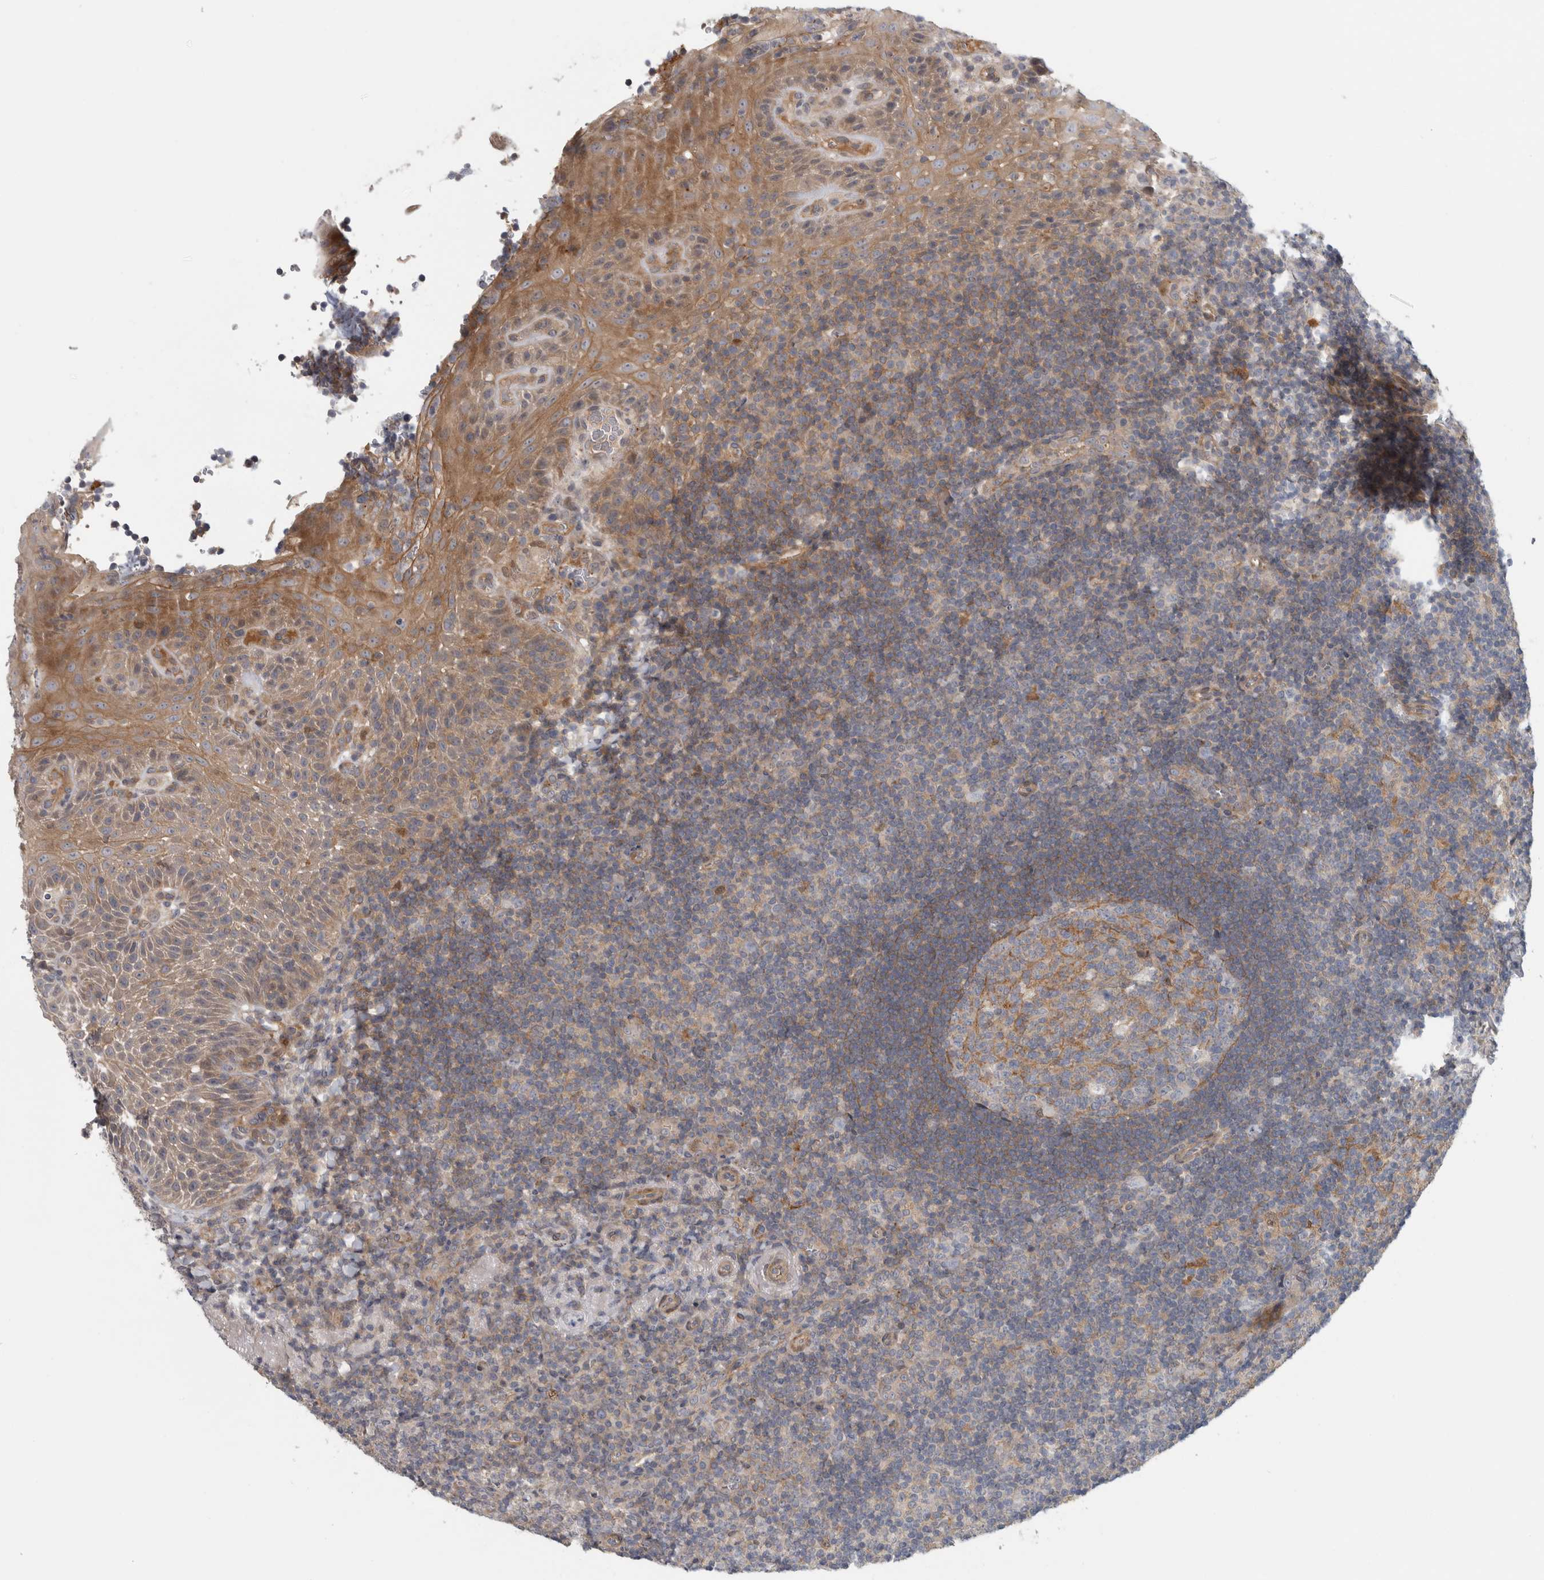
{"staining": {"intensity": "moderate", "quantity": "<25%", "location": "cytoplasmic/membranous"}, "tissue": "tonsil", "cell_type": "Germinal center cells", "image_type": "normal", "snomed": [{"axis": "morphology", "description": "Normal tissue, NOS"}, {"axis": "topography", "description": "Tonsil"}], "caption": "The photomicrograph reveals immunohistochemical staining of benign tonsil. There is moderate cytoplasmic/membranous staining is appreciated in about <25% of germinal center cells.", "gene": "ZNF804B", "patient": {"sex": "male", "age": 37}}